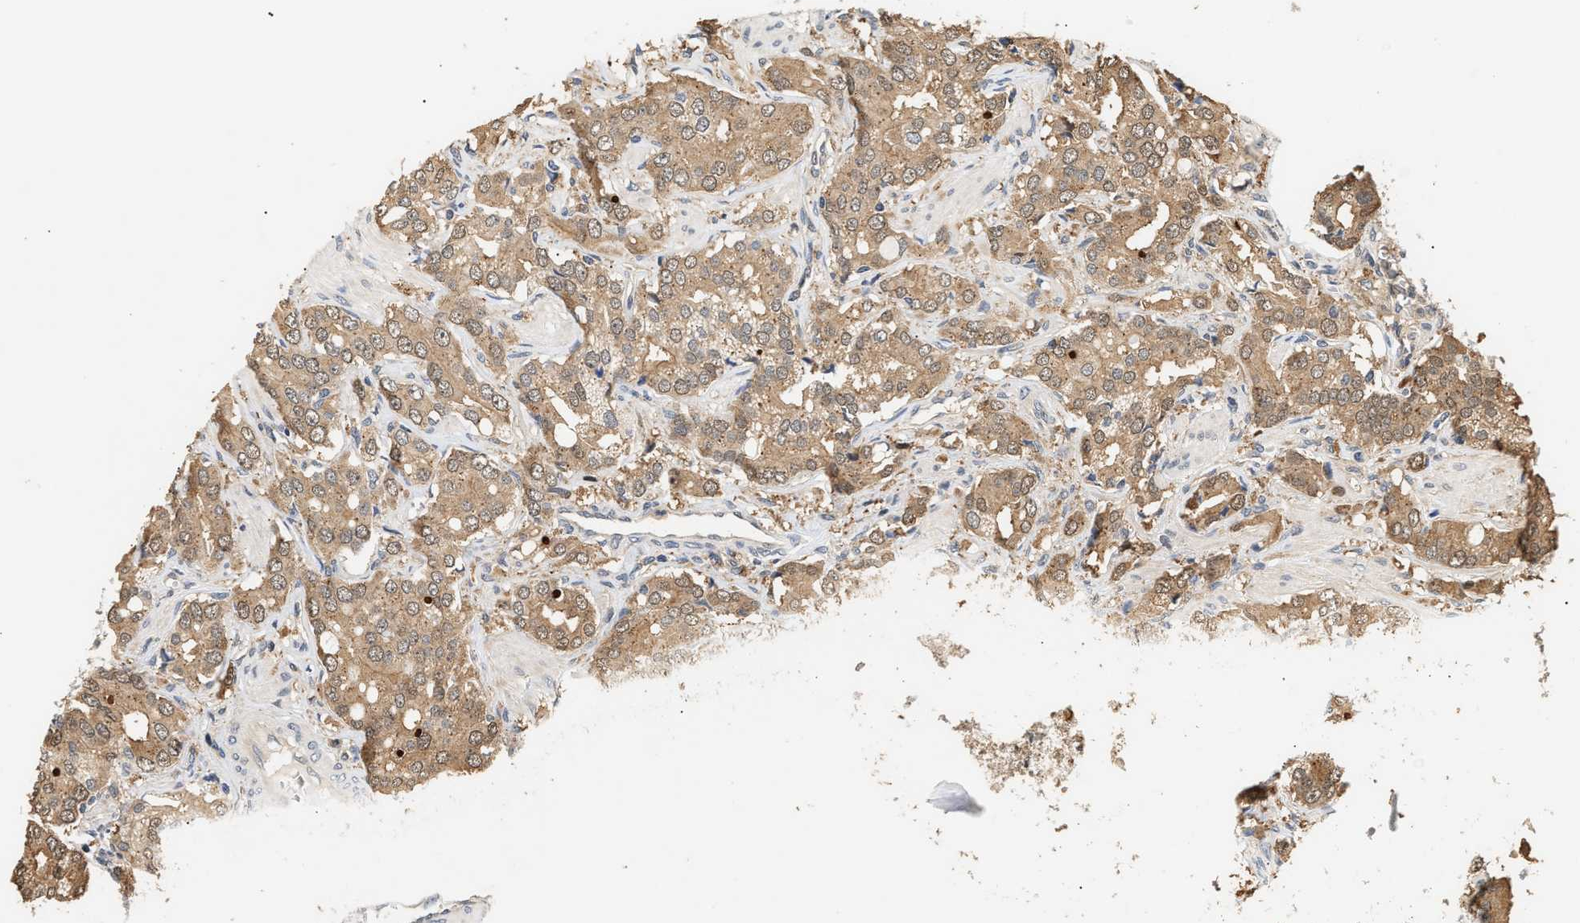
{"staining": {"intensity": "moderate", "quantity": ">75%", "location": "cytoplasmic/membranous,nuclear"}, "tissue": "prostate cancer", "cell_type": "Tumor cells", "image_type": "cancer", "snomed": [{"axis": "morphology", "description": "Adenocarcinoma, High grade"}, {"axis": "topography", "description": "Prostate"}], "caption": "A brown stain shows moderate cytoplasmic/membranous and nuclear staining of a protein in prostate cancer tumor cells.", "gene": "ABHD5", "patient": {"sex": "male", "age": 52}}